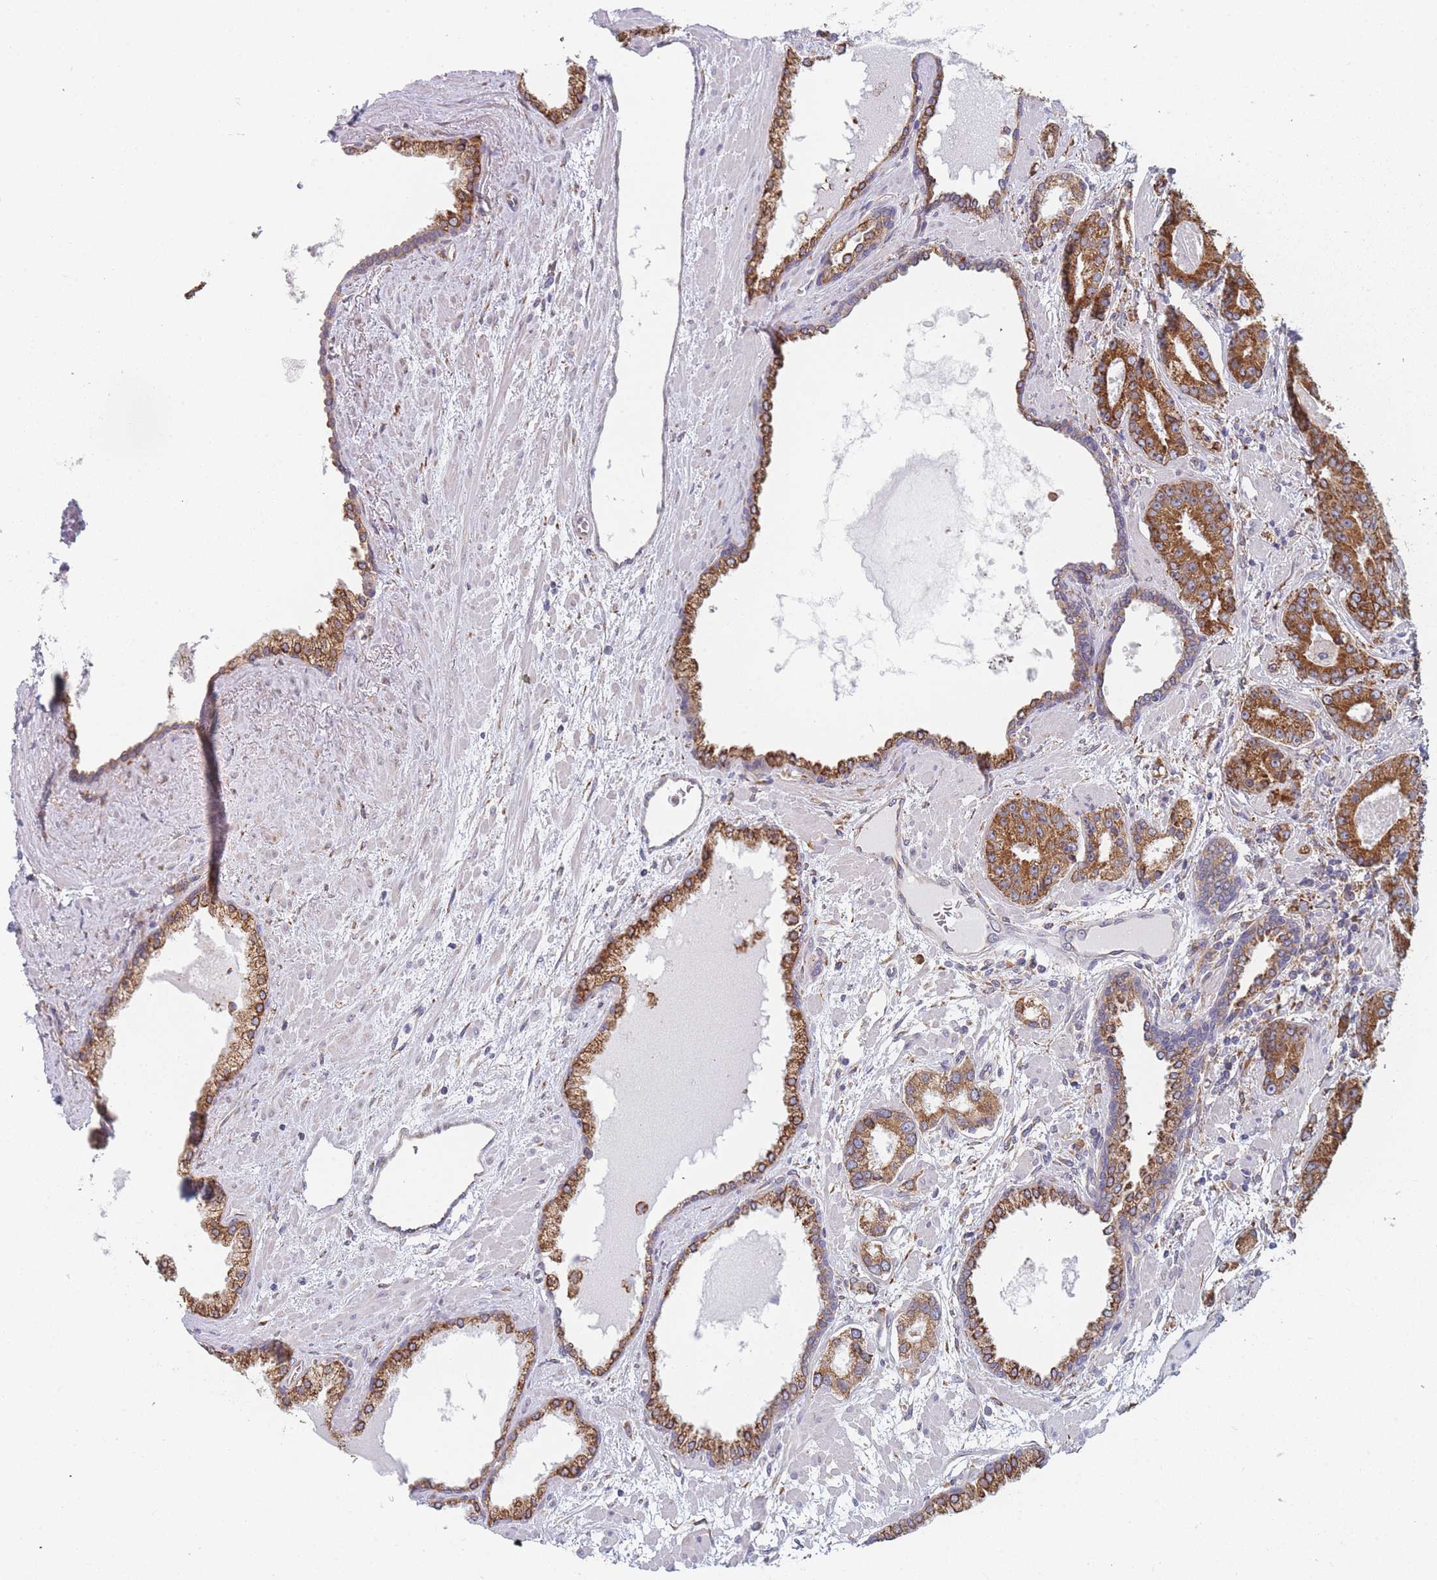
{"staining": {"intensity": "strong", "quantity": ">75%", "location": "cytoplasmic/membranous"}, "tissue": "prostate cancer", "cell_type": "Tumor cells", "image_type": "cancer", "snomed": [{"axis": "morphology", "description": "Adenocarcinoma, High grade"}, {"axis": "topography", "description": "Prostate"}], "caption": "Tumor cells display high levels of strong cytoplasmic/membranous staining in about >75% of cells in prostate cancer.", "gene": "OR7C2", "patient": {"sex": "male", "age": 71}}